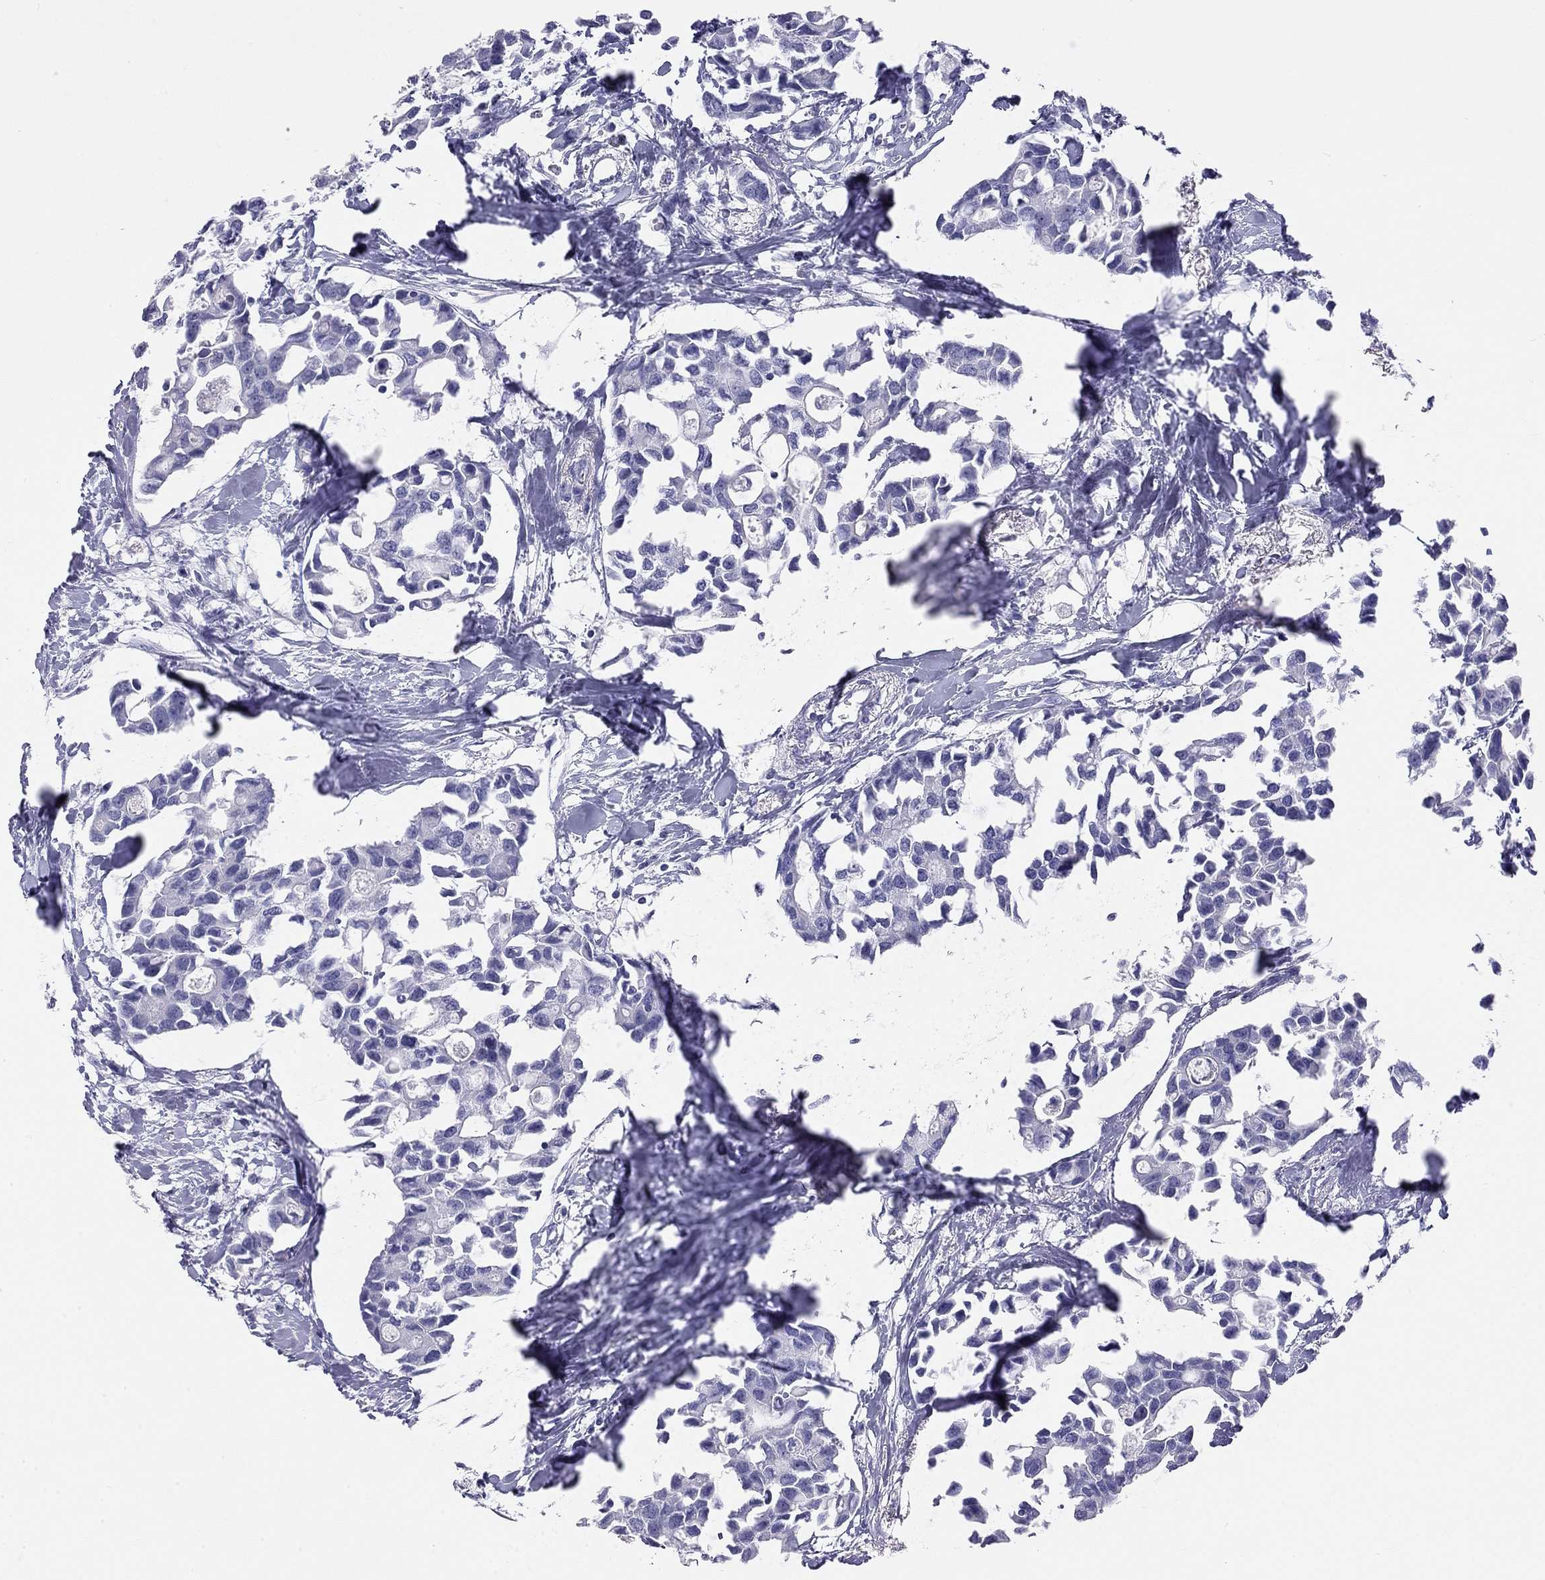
{"staining": {"intensity": "negative", "quantity": "none", "location": "none"}, "tissue": "breast cancer", "cell_type": "Tumor cells", "image_type": "cancer", "snomed": [{"axis": "morphology", "description": "Duct carcinoma"}, {"axis": "topography", "description": "Breast"}], "caption": "Histopathology image shows no significant protein positivity in tumor cells of breast cancer (invasive ductal carcinoma).", "gene": "KLRG1", "patient": {"sex": "female", "age": 83}}